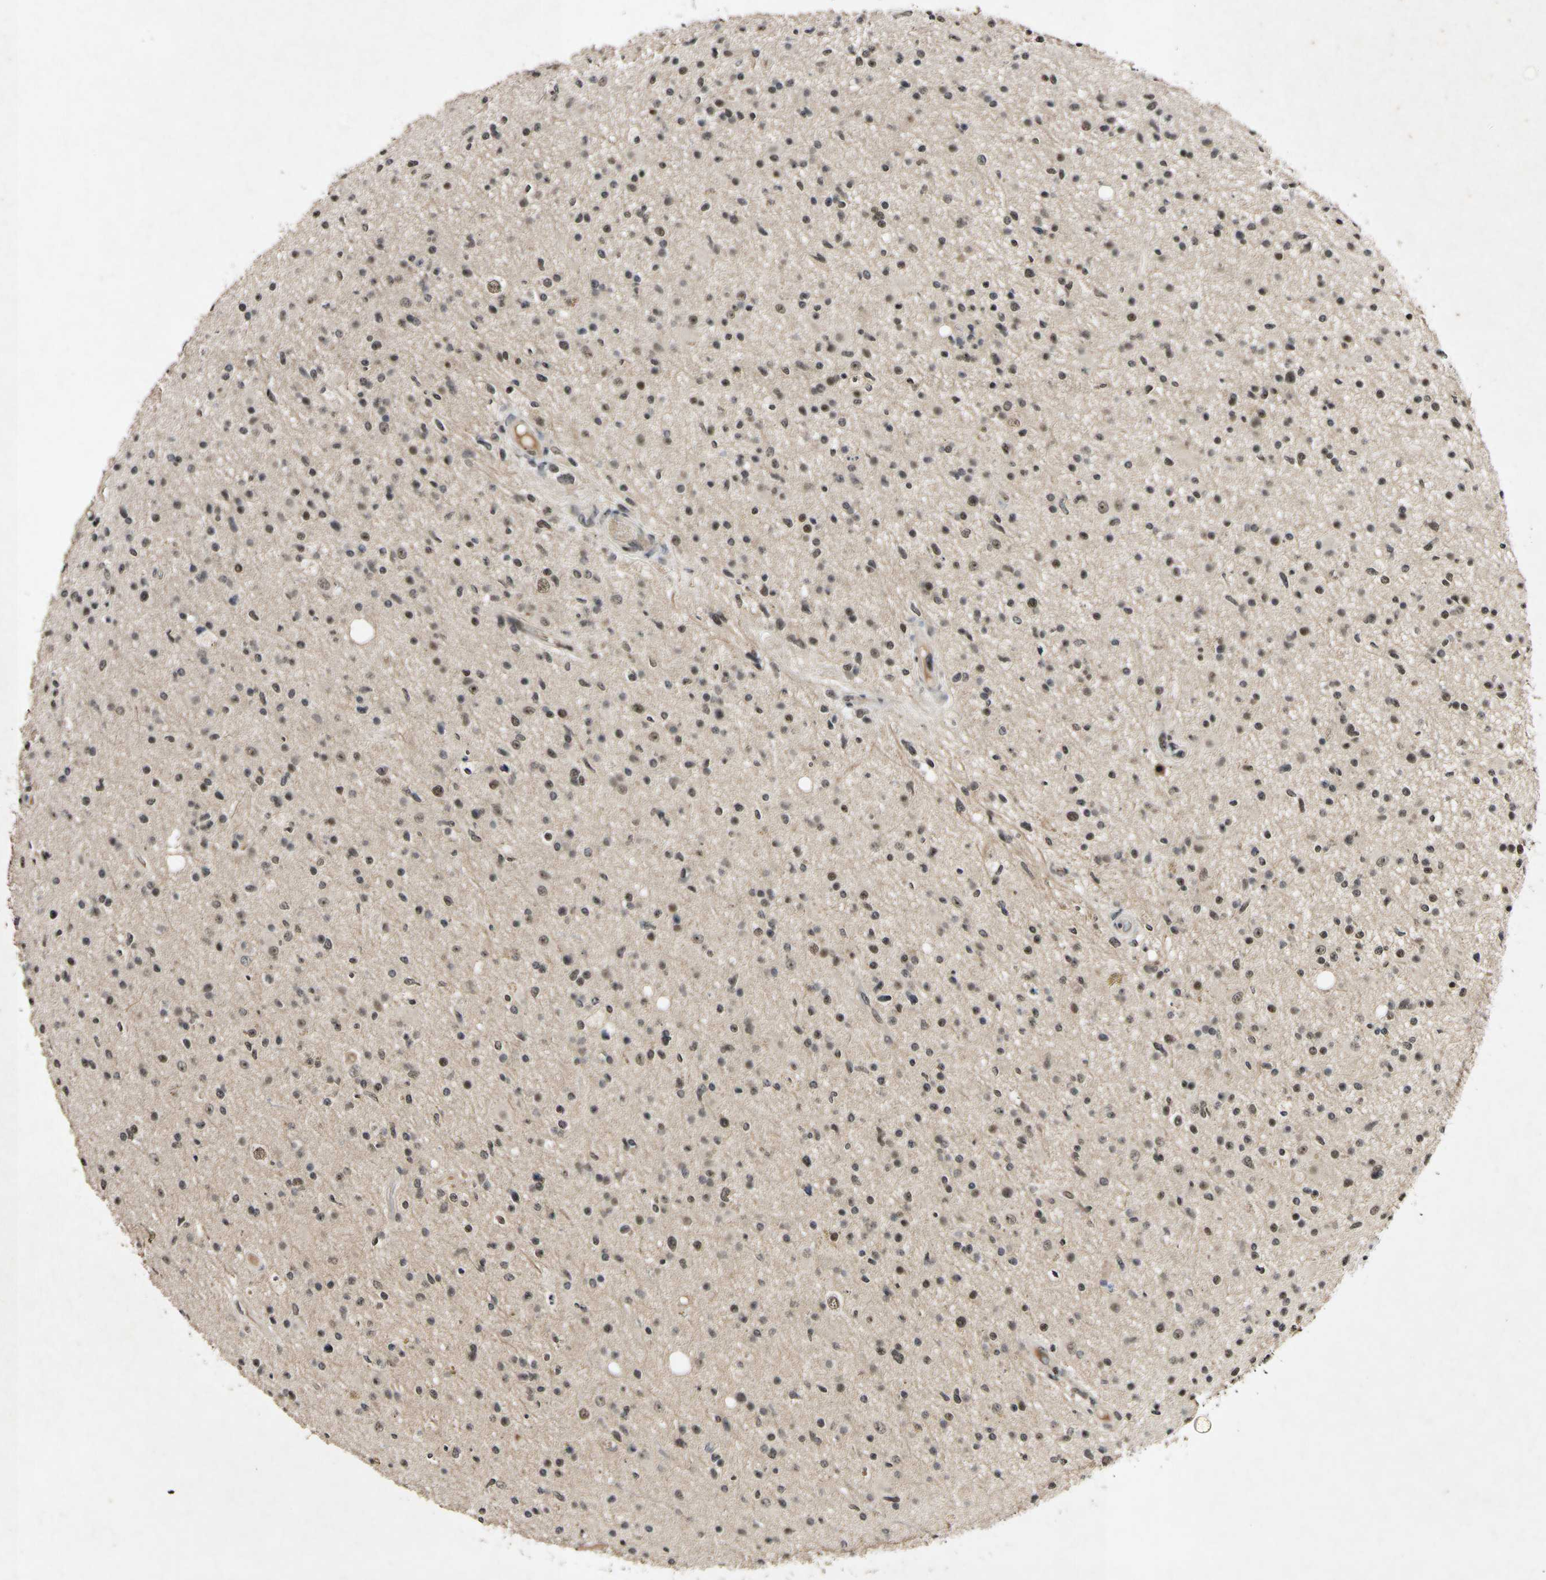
{"staining": {"intensity": "moderate", "quantity": ">75%", "location": "nuclear"}, "tissue": "glioma", "cell_type": "Tumor cells", "image_type": "cancer", "snomed": [{"axis": "morphology", "description": "Glioma, malignant, High grade"}, {"axis": "topography", "description": "Brain"}], "caption": "IHC micrograph of neoplastic tissue: human glioma stained using immunohistochemistry (IHC) reveals medium levels of moderate protein expression localized specifically in the nuclear of tumor cells, appearing as a nuclear brown color.", "gene": "POLR2F", "patient": {"sex": "male", "age": 33}}